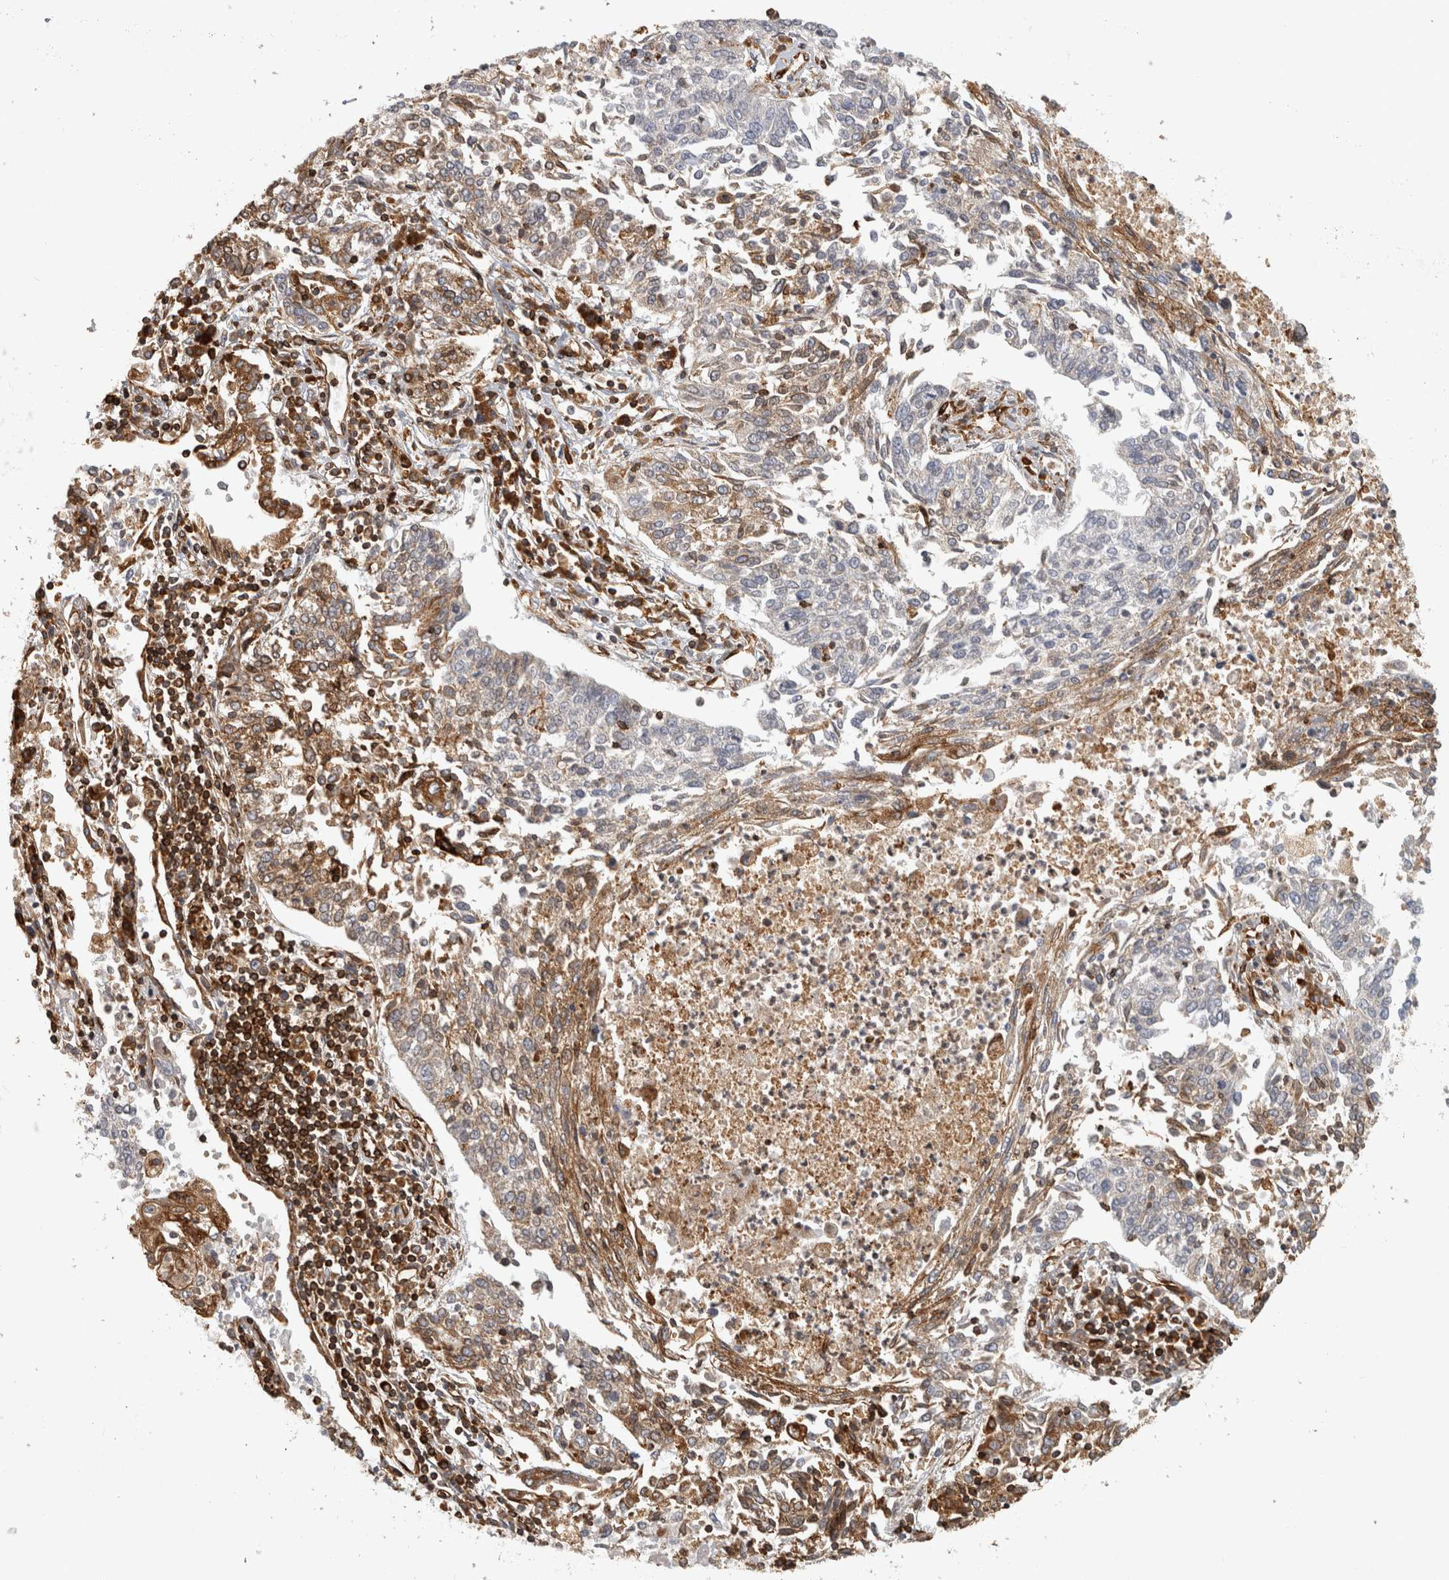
{"staining": {"intensity": "moderate", "quantity": "25%-75%", "location": "cytoplasmic/membranous"}, "tissue": "lung cancer", "cell_type": "Tumor cells", "image_type": "cancer", "snomed": [{"axis": "morphology", "description": "Normal tissue, NOS"}, {"axis": "morphology", "description": "Squamous cell carcinoma, NOS"}, {"axis": "topography", "description": "Cartilage tissue"}, {"axis": "topography", "description": "Lung"}, {"axis": "topography", "description": "Peripheral nerve tissue"}], "caption": "This is a photomicrograph of immunohistochemistry staining of lung cancer, which shows moderate staining in the cytoplasmic/membranous of tumor cells.", "gene": "HLA-E", "patient": {"sex": "female", "age": 49}}